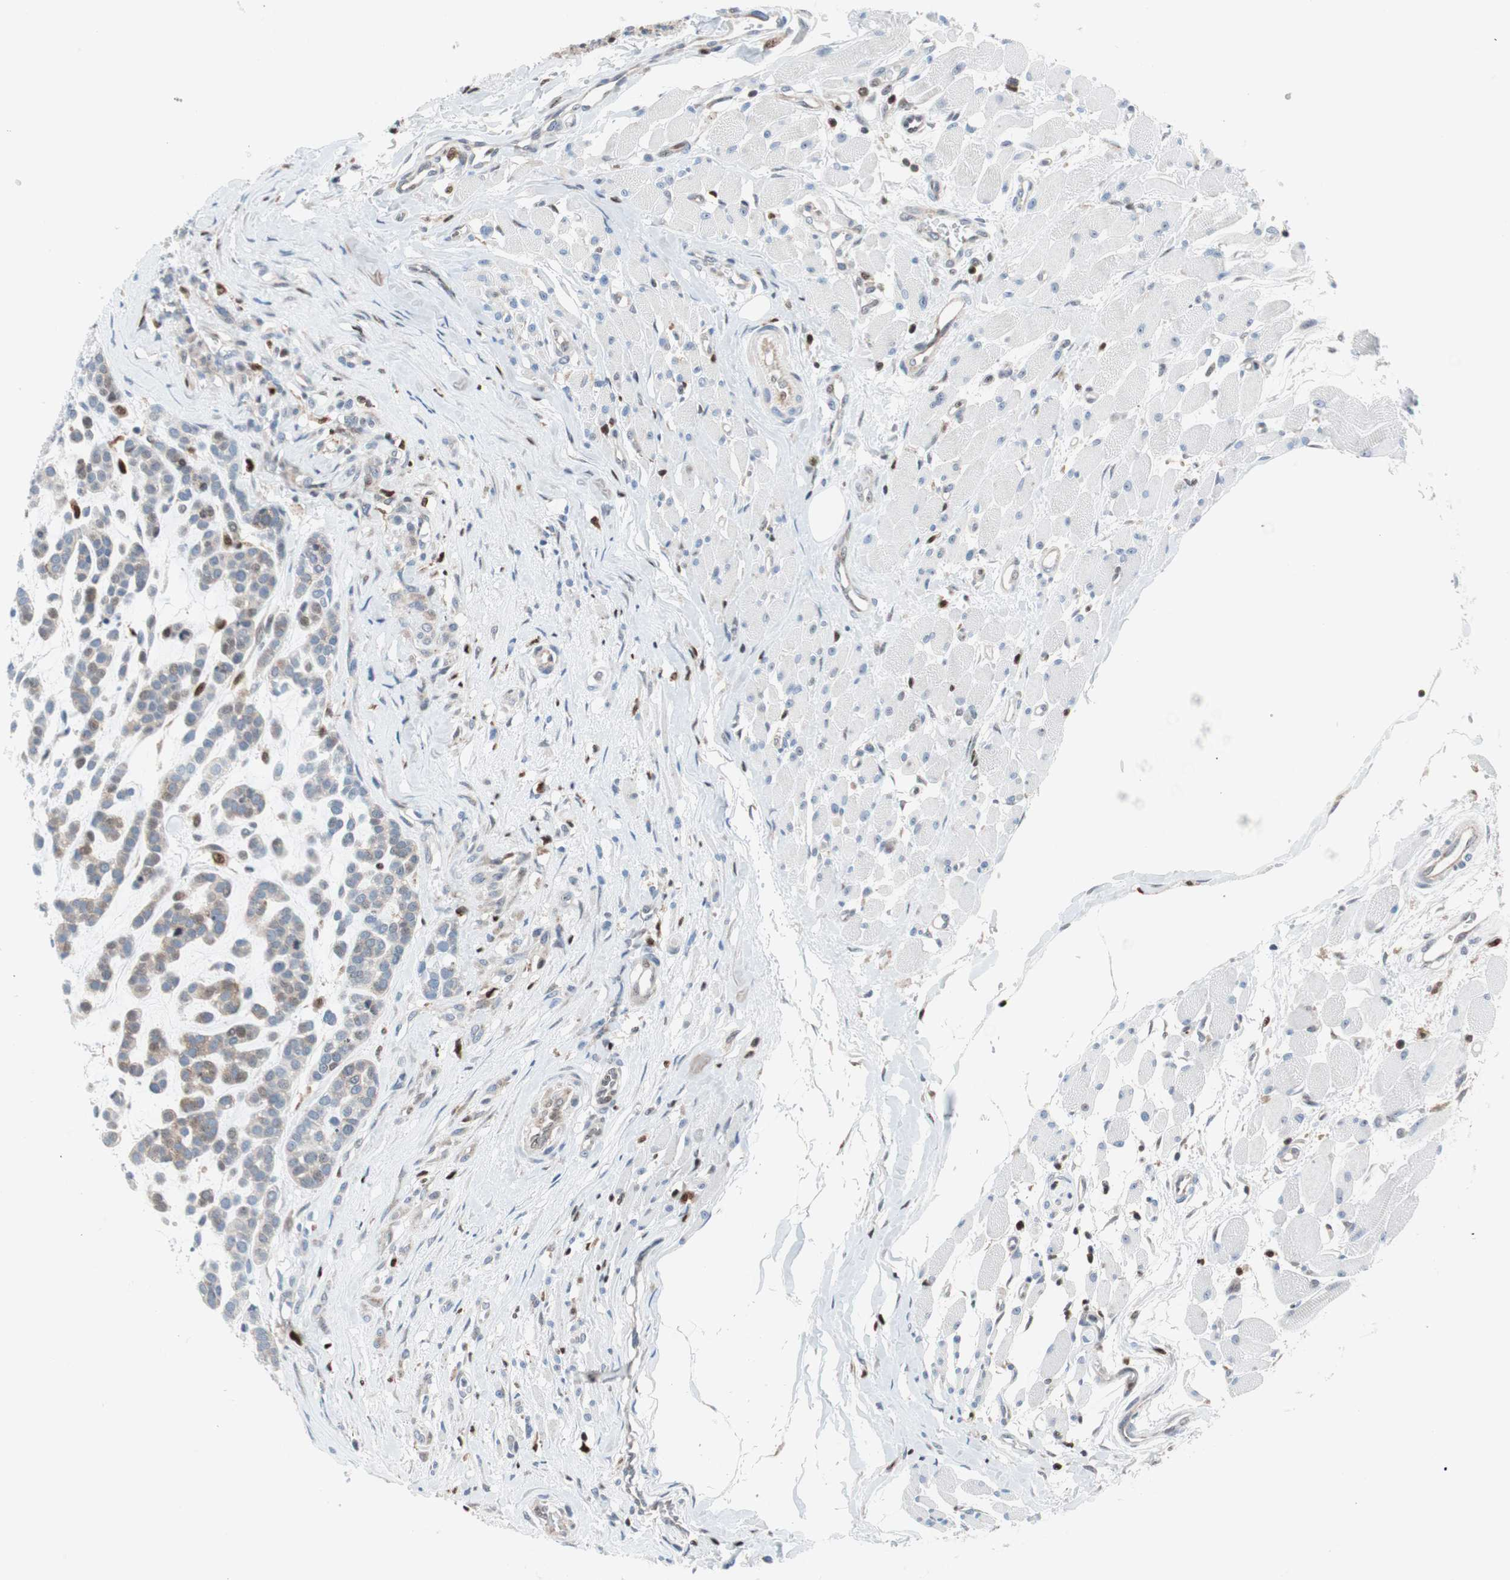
{"staining": {"intensity": "weak", "quantity": "<25%", "location": "nuclear"}, "tissue": "head and neck cancer", "cell_type": "Tumor cells", "image_type": "cancer", "snomed": [{"axis": "morphology", "description": "Adenocarcinoma, NOS"}, {"axis": "morphology", "description": "Adenoma, NOS"}, {"axis": "topography", "description": "Head-Neck"}], "caption": "Histopathology image shows no protein positivity in tumor cells of head and neck cancer (adenocarcinoma) tissue.", "gene": "RGS10", "patient": {"sex": "female", "age": 55}}